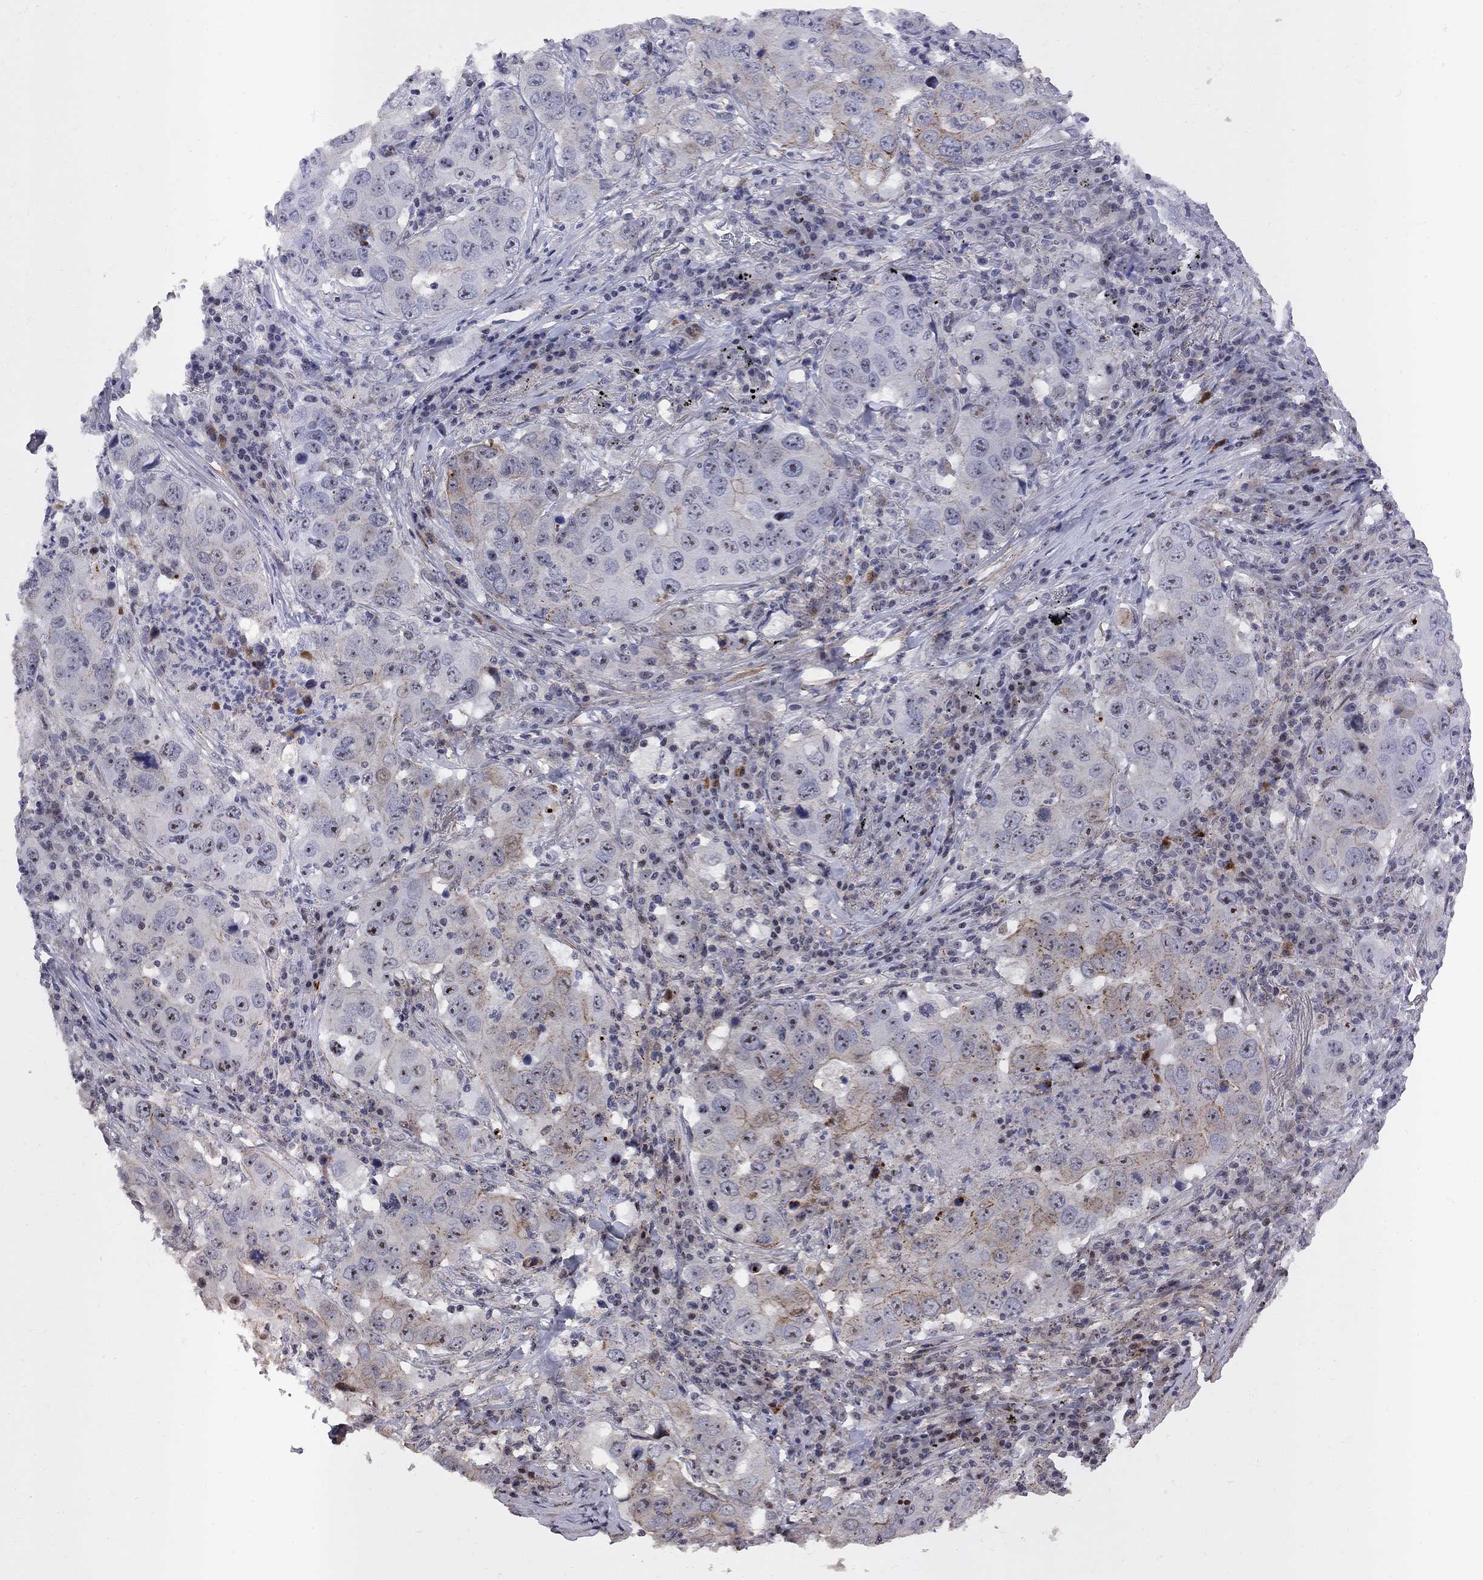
{"staining": {"intensity": "strong", "quantity": "<25%", "location": "nuclear"}, "tissue": "lung cancer", "cell_type": "Tumor cells", "image_type": "cancer", "snomed": [{"axis": "morphology", "description": "Adenocarcinoma, NOS"}, {"axis": "topography", "description": "Lung"}], "caption": "Immunohistochemistry (IHC) staining of adenocarcinoma (lung), which exhibits medium levels of strong nuclear staining in about <25% of tumor cells indicating strong nuclear protein positivity. The staining was performed using DAB (3,3'-diaminobenzidine) (brown) for protein detection and nuclei were counterstained in hematoxylin (blue).", "gene": "DHX33", "patient": {"sex": "male", "age": 73}}